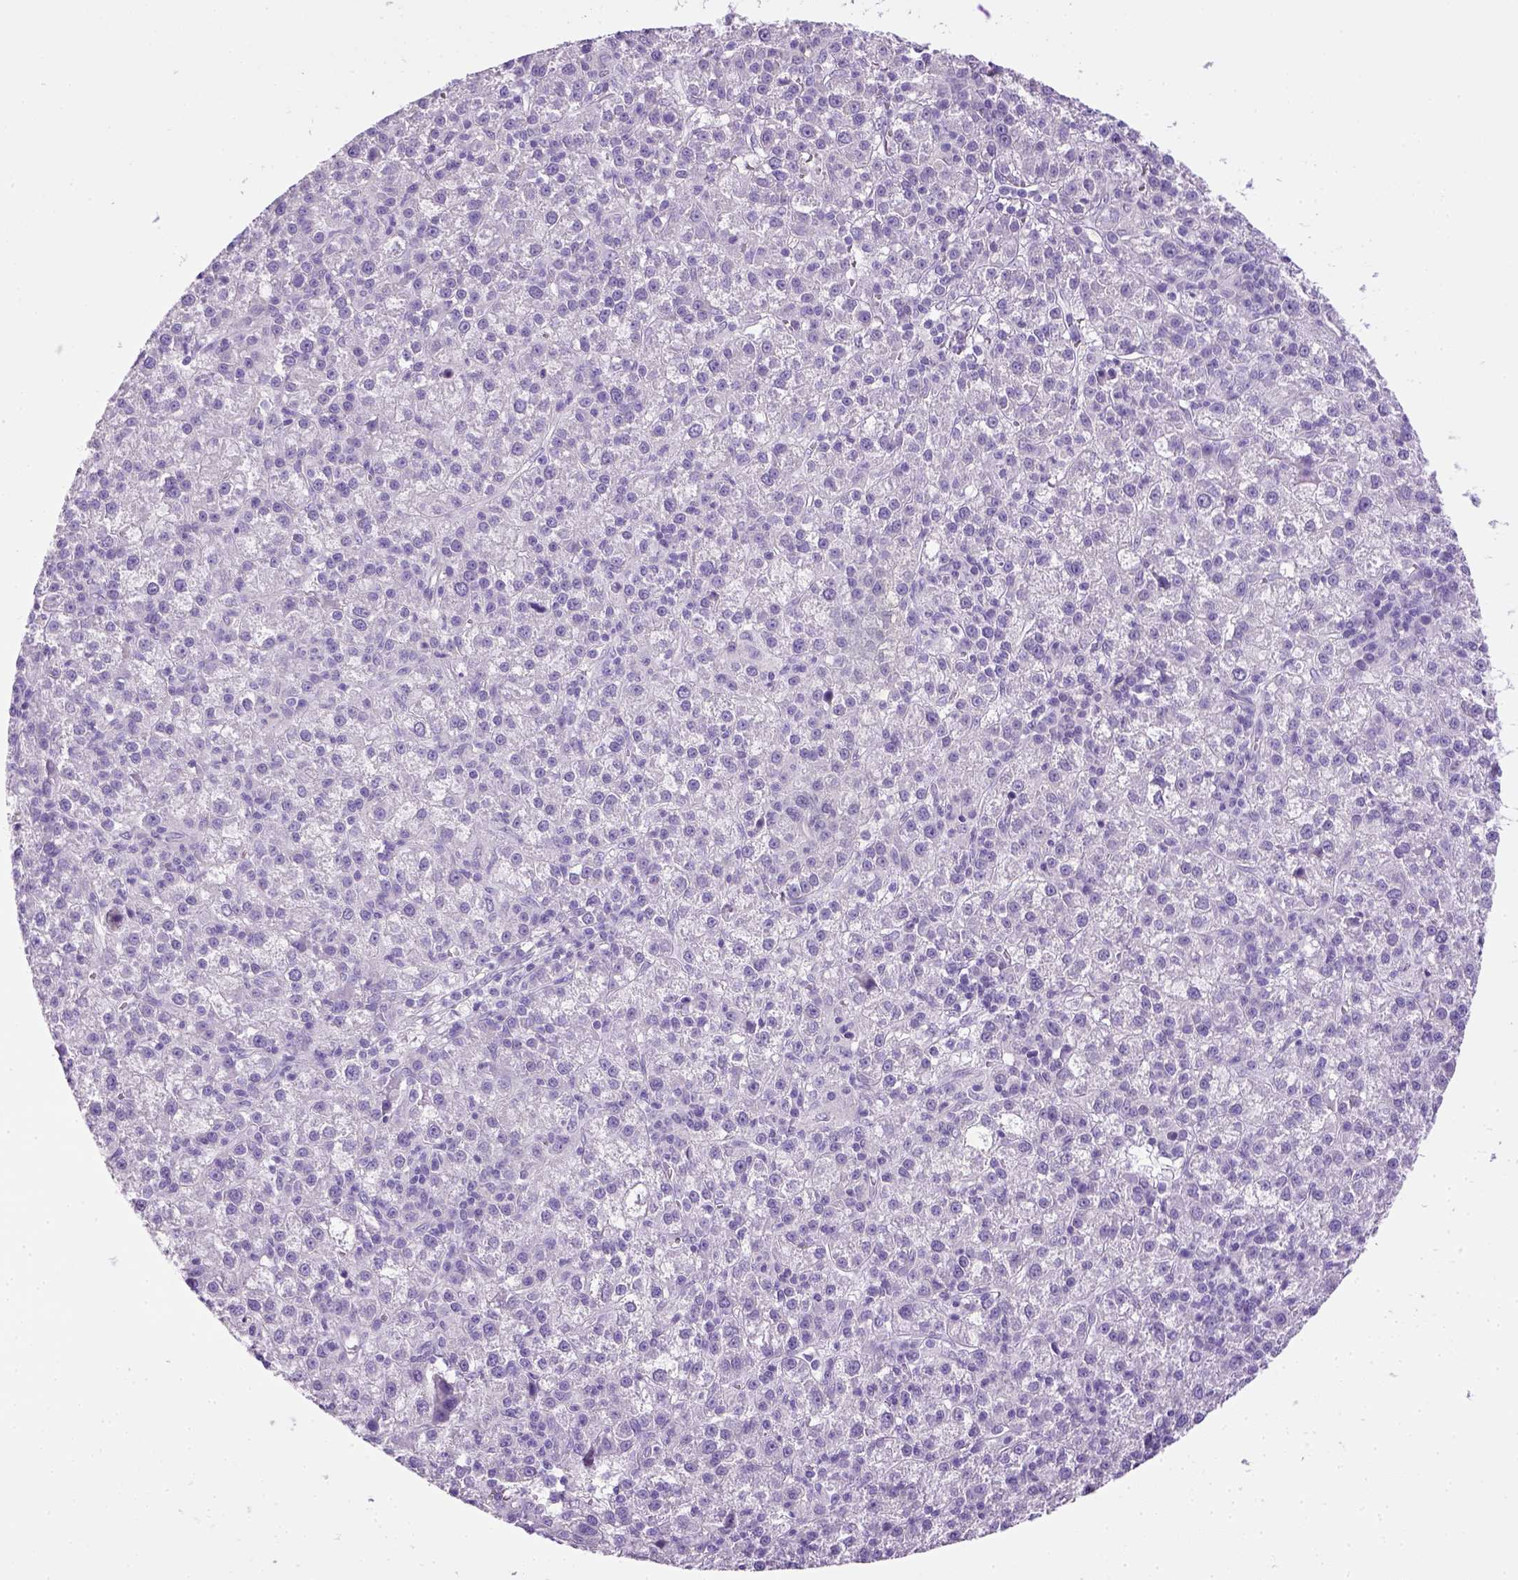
{"staining": {"intensity": "negative", "quantity": "none", "location": "none"}, "tissue": "liver cancer", "cell_type": "Tumor cells", "image_type": "cancer", "snomed": [{"axis": "morphology", "description": "Carcinoma, Hepatocellular, NOS"}, {"axis": "topography", "description": "Liver"}], "caption": "DAB (3,3'-diaminobenzidine) immunohistochemical staining of human liver cancer reveals no significant staining in tumor cells.", "gene": "KRT71", "patient": {"sex": "female", "age": 60}}